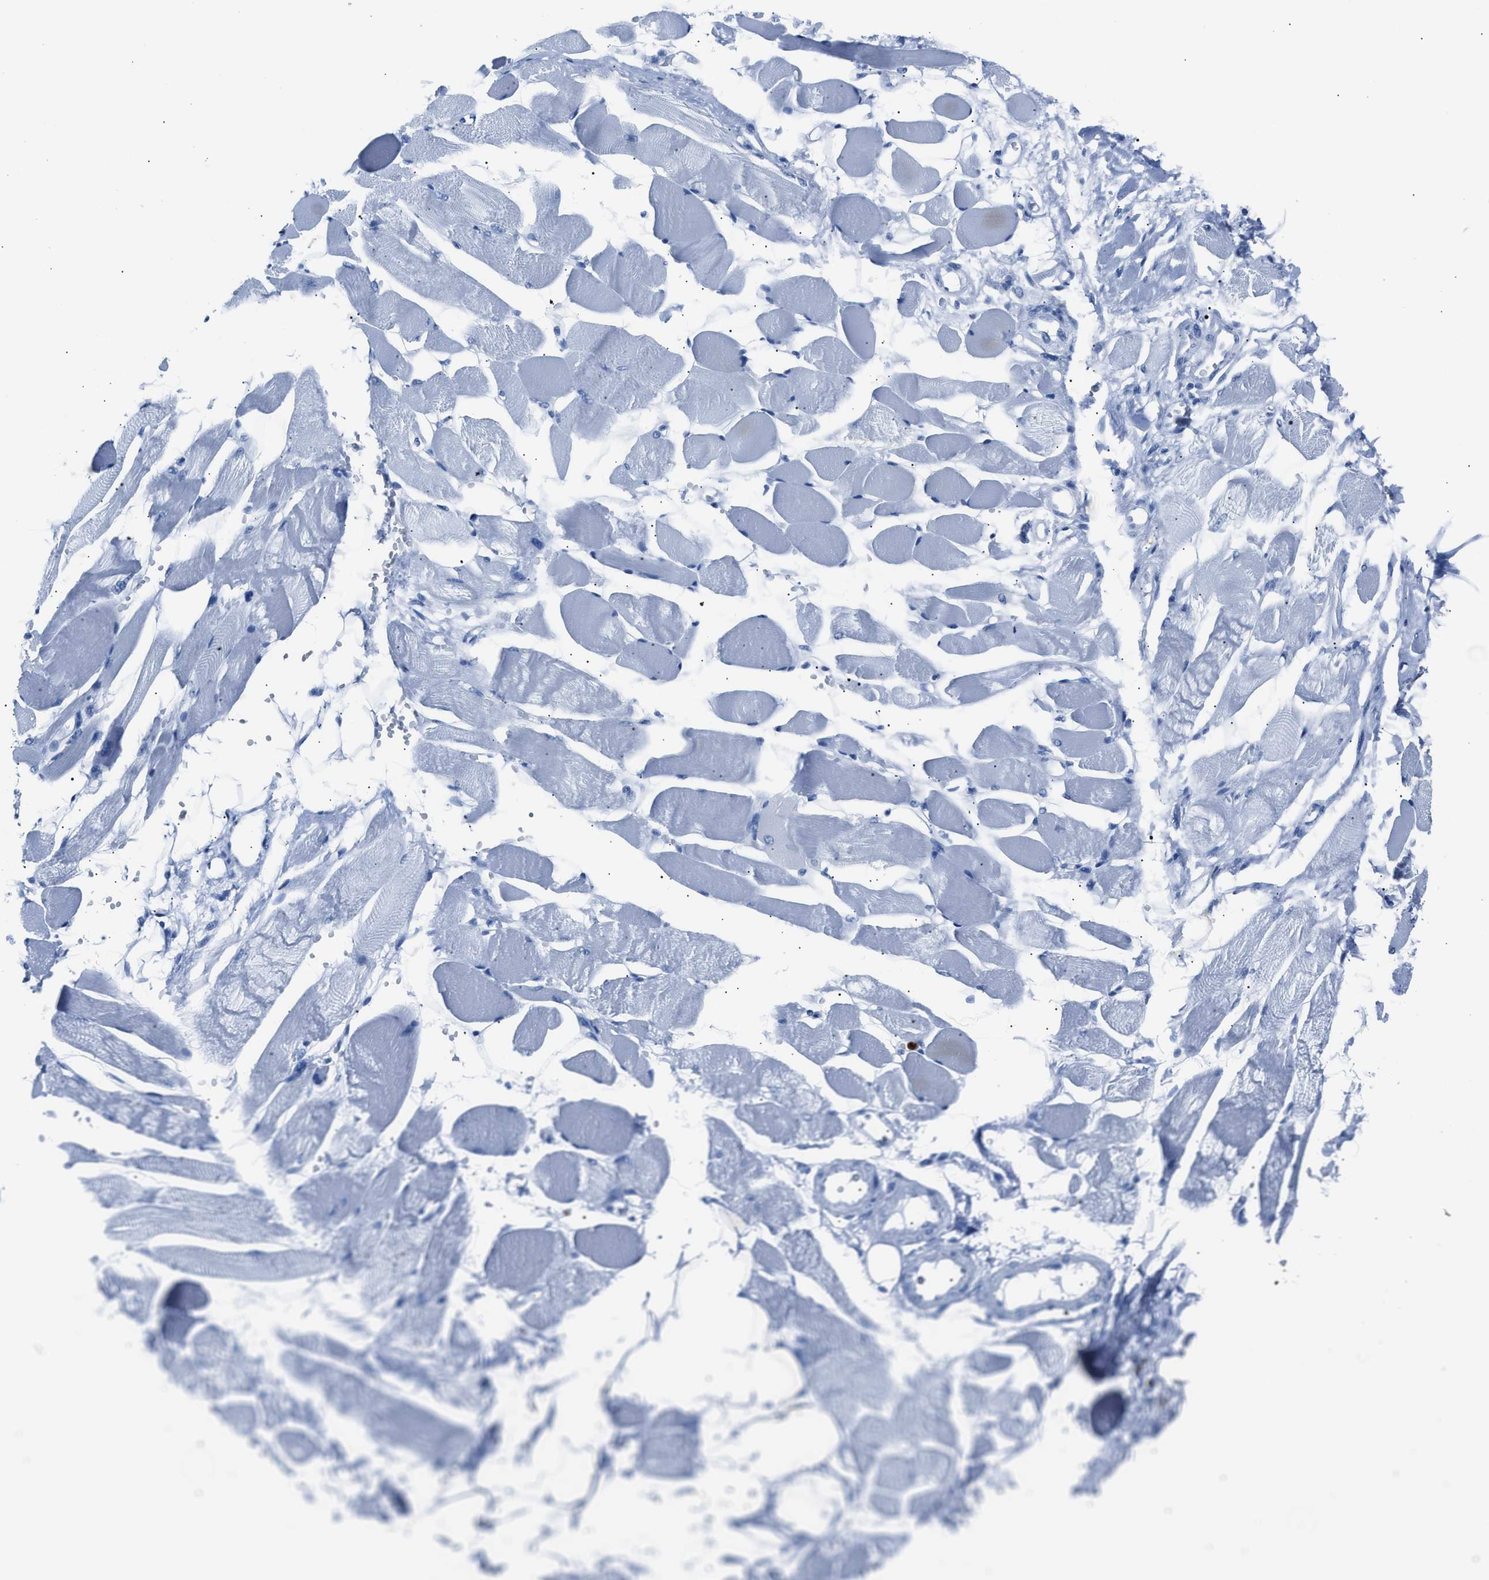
{"staining": {"intensity": "negative", "quantity": "none", "location": "none"}, "tissue": "skeletal muscle", "cell_type": "Myocytes", "image_type": "normal", "snomed": [{"axis": "morphology", "description": "Normal tissue, NOS"}, {"axis": "topography", "description": "Skeletal muscle"}, {"axis": "topography", "description": "Peripheral nerve tissue"}], "caption": "An IHC micrograph of benign skeletal muscle is shown. There is no staining in myocytes of skeletal muscle. The staining is performed using DAB brown chromogen with nuclei counter-stained in using hematoxylin.", "gene": "S100P", "patient": {"sex": "female", "age": 84}}